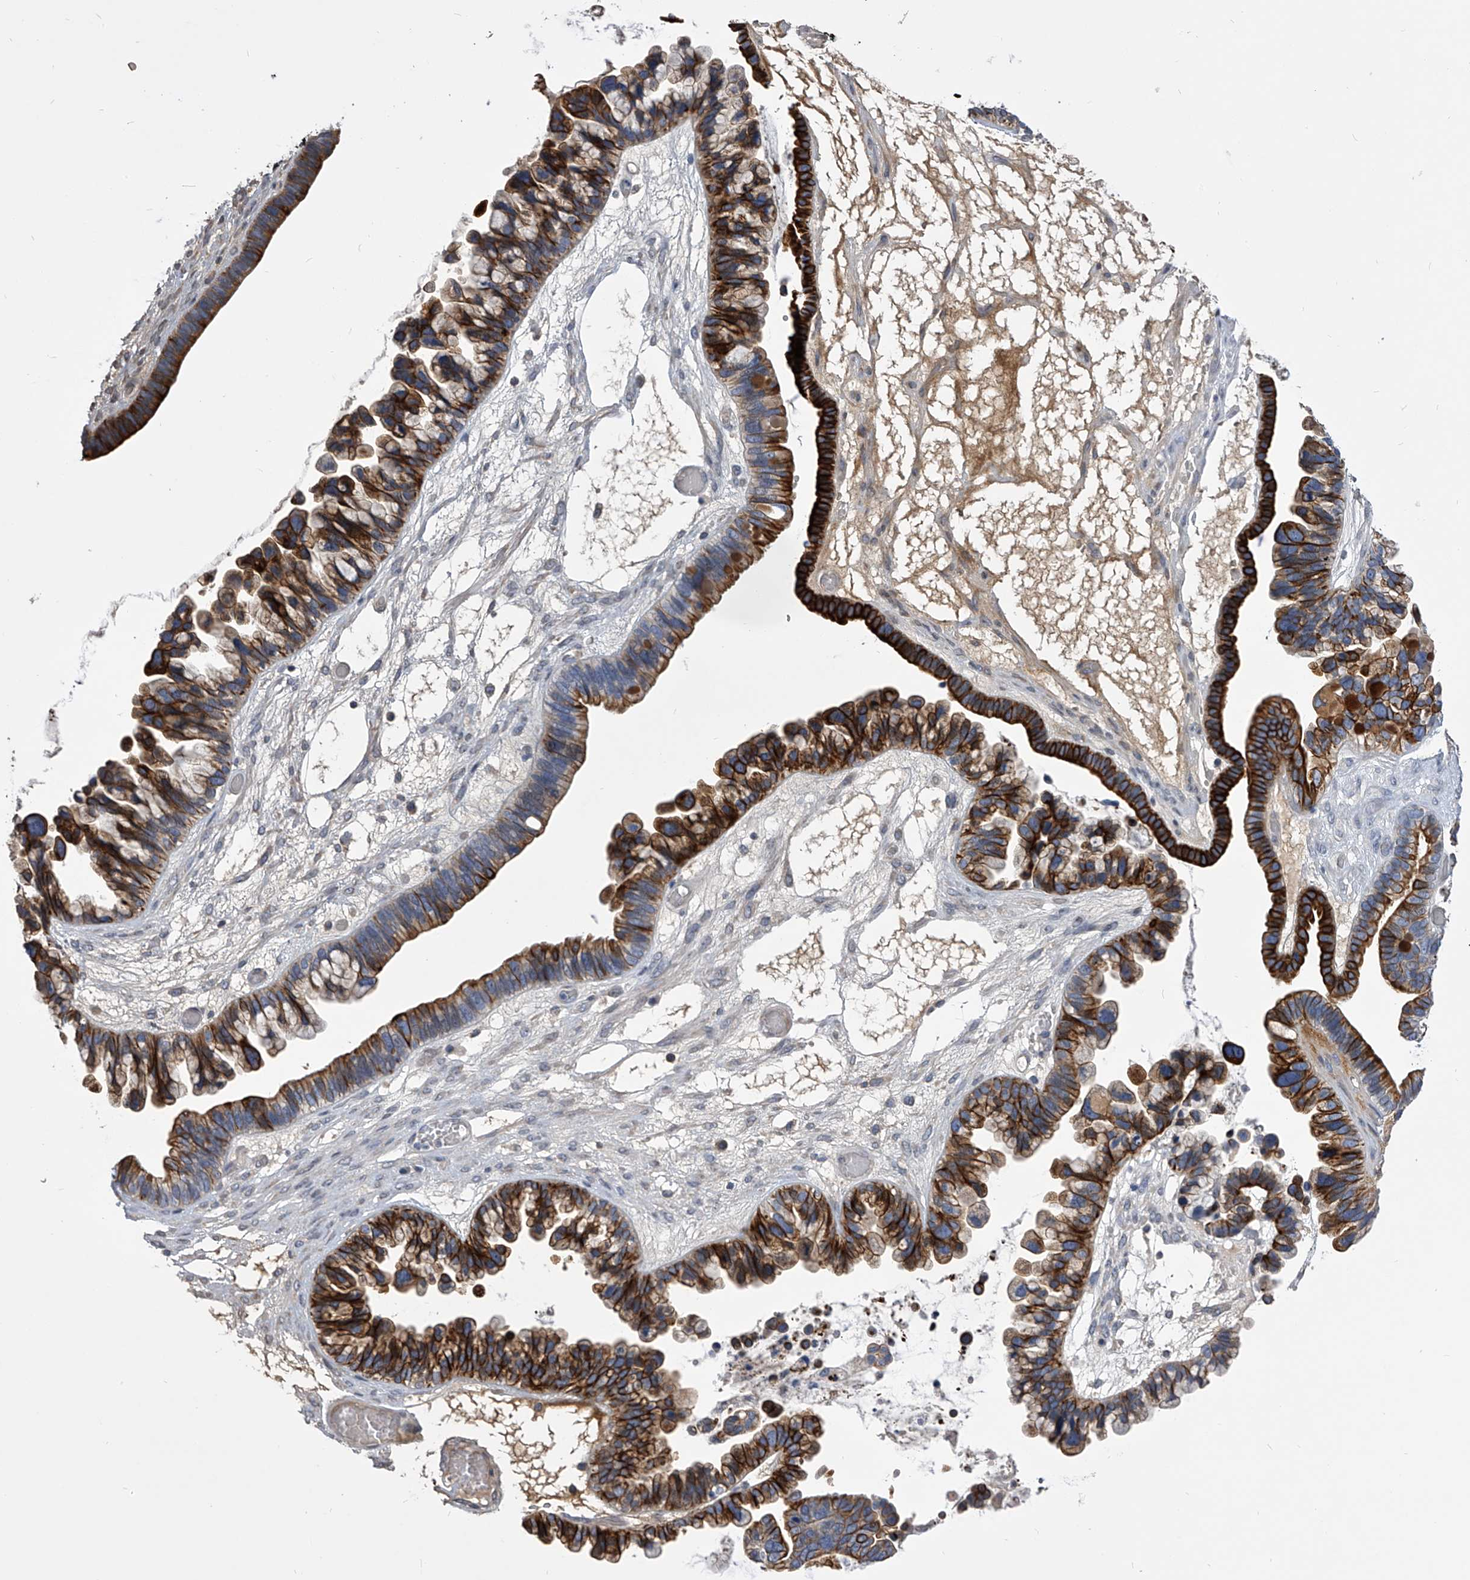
{"staining": {"intensity": "strong", "quantity": ">75%", "location": "cytoplasmic/membranous"}, "tissue": "ovarian cancer", "cell_type": "Tumor cells", "image_type": "cancer", "snomed": [{"axis": "morphology", "description": "Cystadenocarcinoma, serous, NOS"}, {"axis": "topography", "description": "Ovary"}], "caption": "Immunohistochemistry (IHC) of ovarian cancer (serous cystadenocarcinoma) displays high levels of strong cytoplasmic/membranous expression in about >75% of tumor cells.", "gene": "MDN1", "patient": {"sex": "female", "age": 56}}